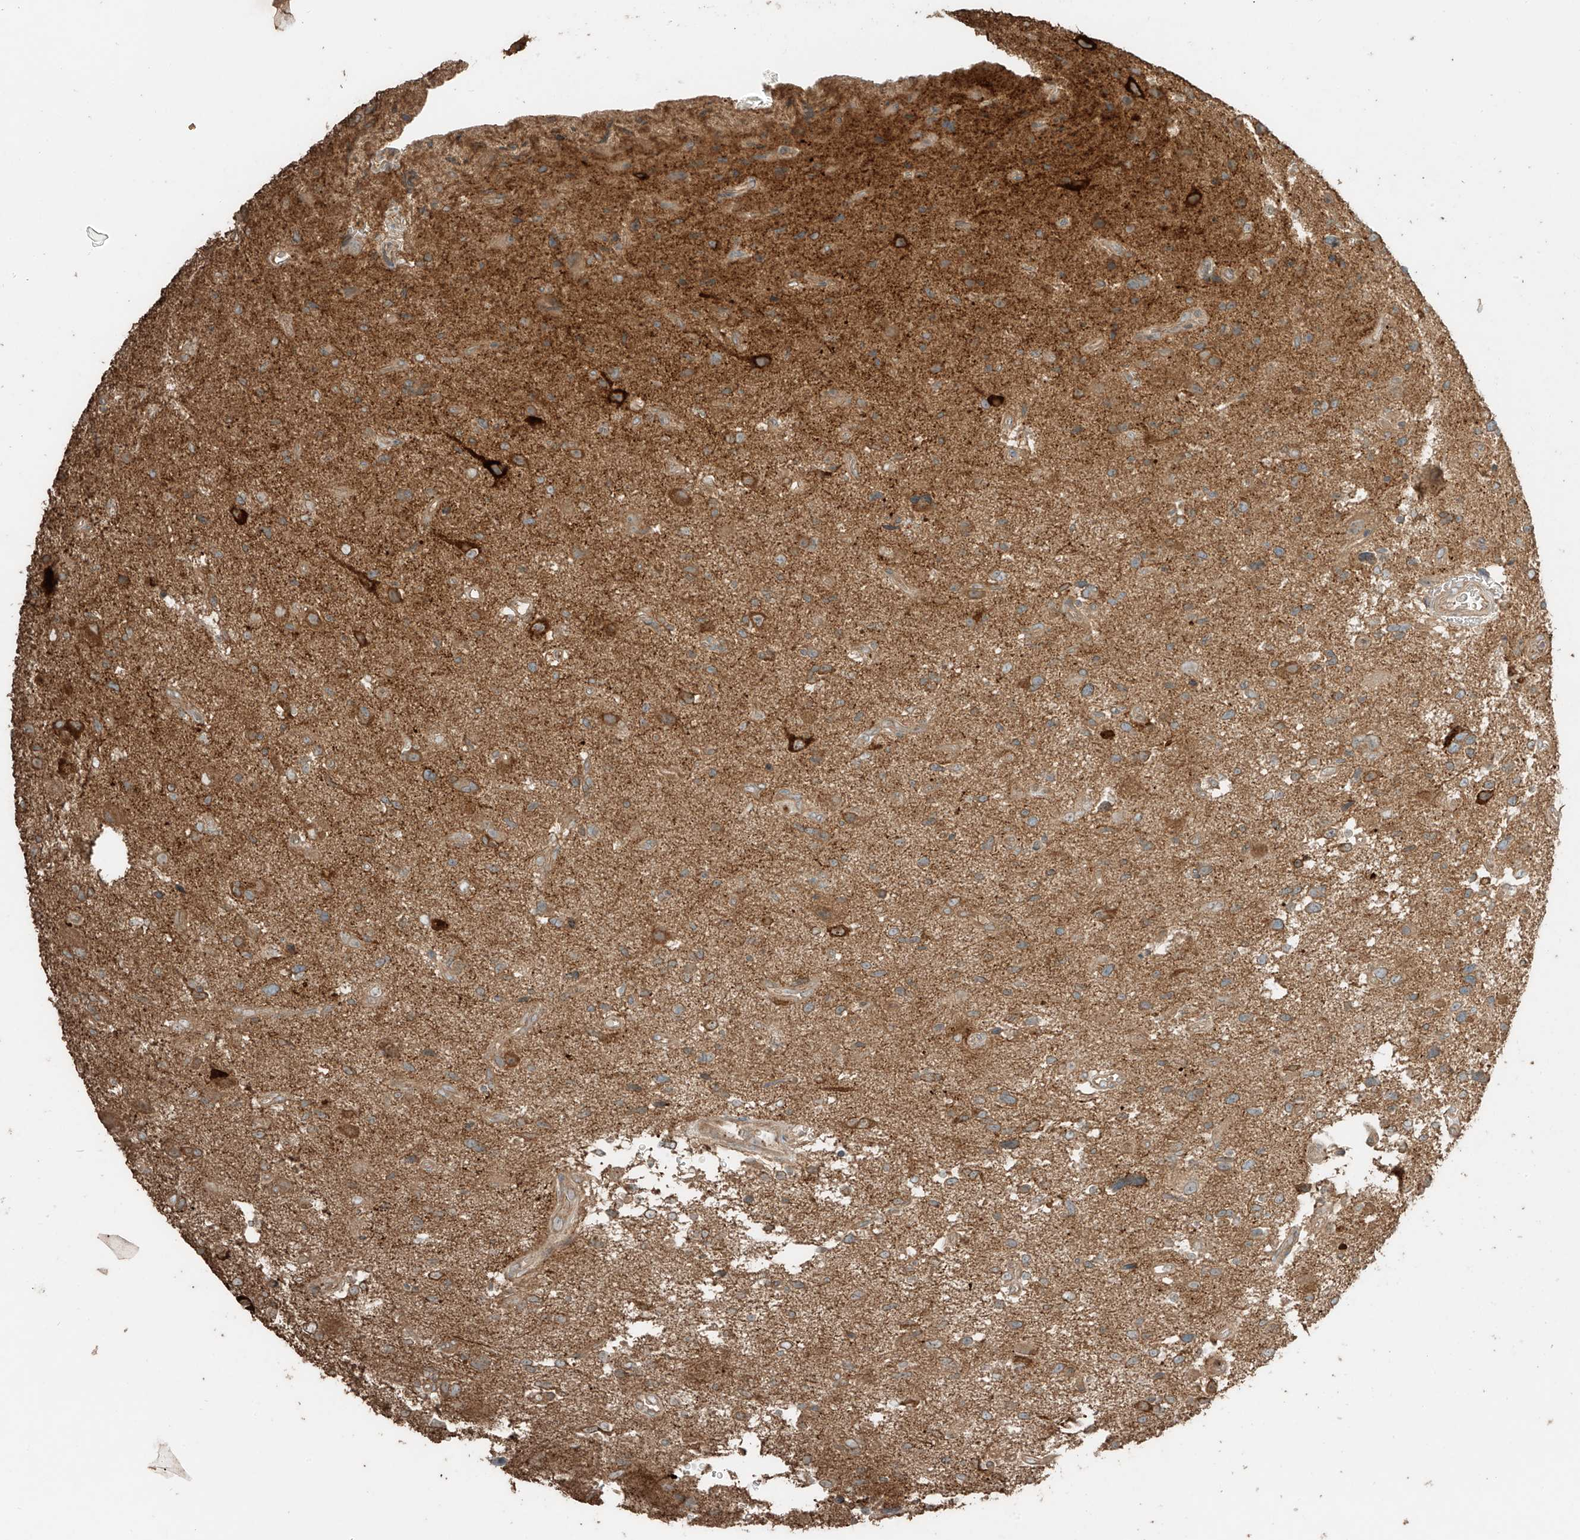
{"staining": {"intensity": "moderate", "quantity": ">75%", "location": "cytoplasmic/membranous"}, "tissue": "glioma", "cell_type": "Tumor cells", "image_type": "cancer", "snomed": [{"axis": "morphology", "description": "Glioma, malignant, High grade"}, {"axis": "topography", "description": "Brain"}], "caption": "Moderate cytoplasmic/membranous expression for a protein is seen in approximately >75% of tumor cells of high-grade glioma (malignant) using immunohistochemistry.", "gene": "RFTN2", "patient": {"sex": "male", "age": 33}}